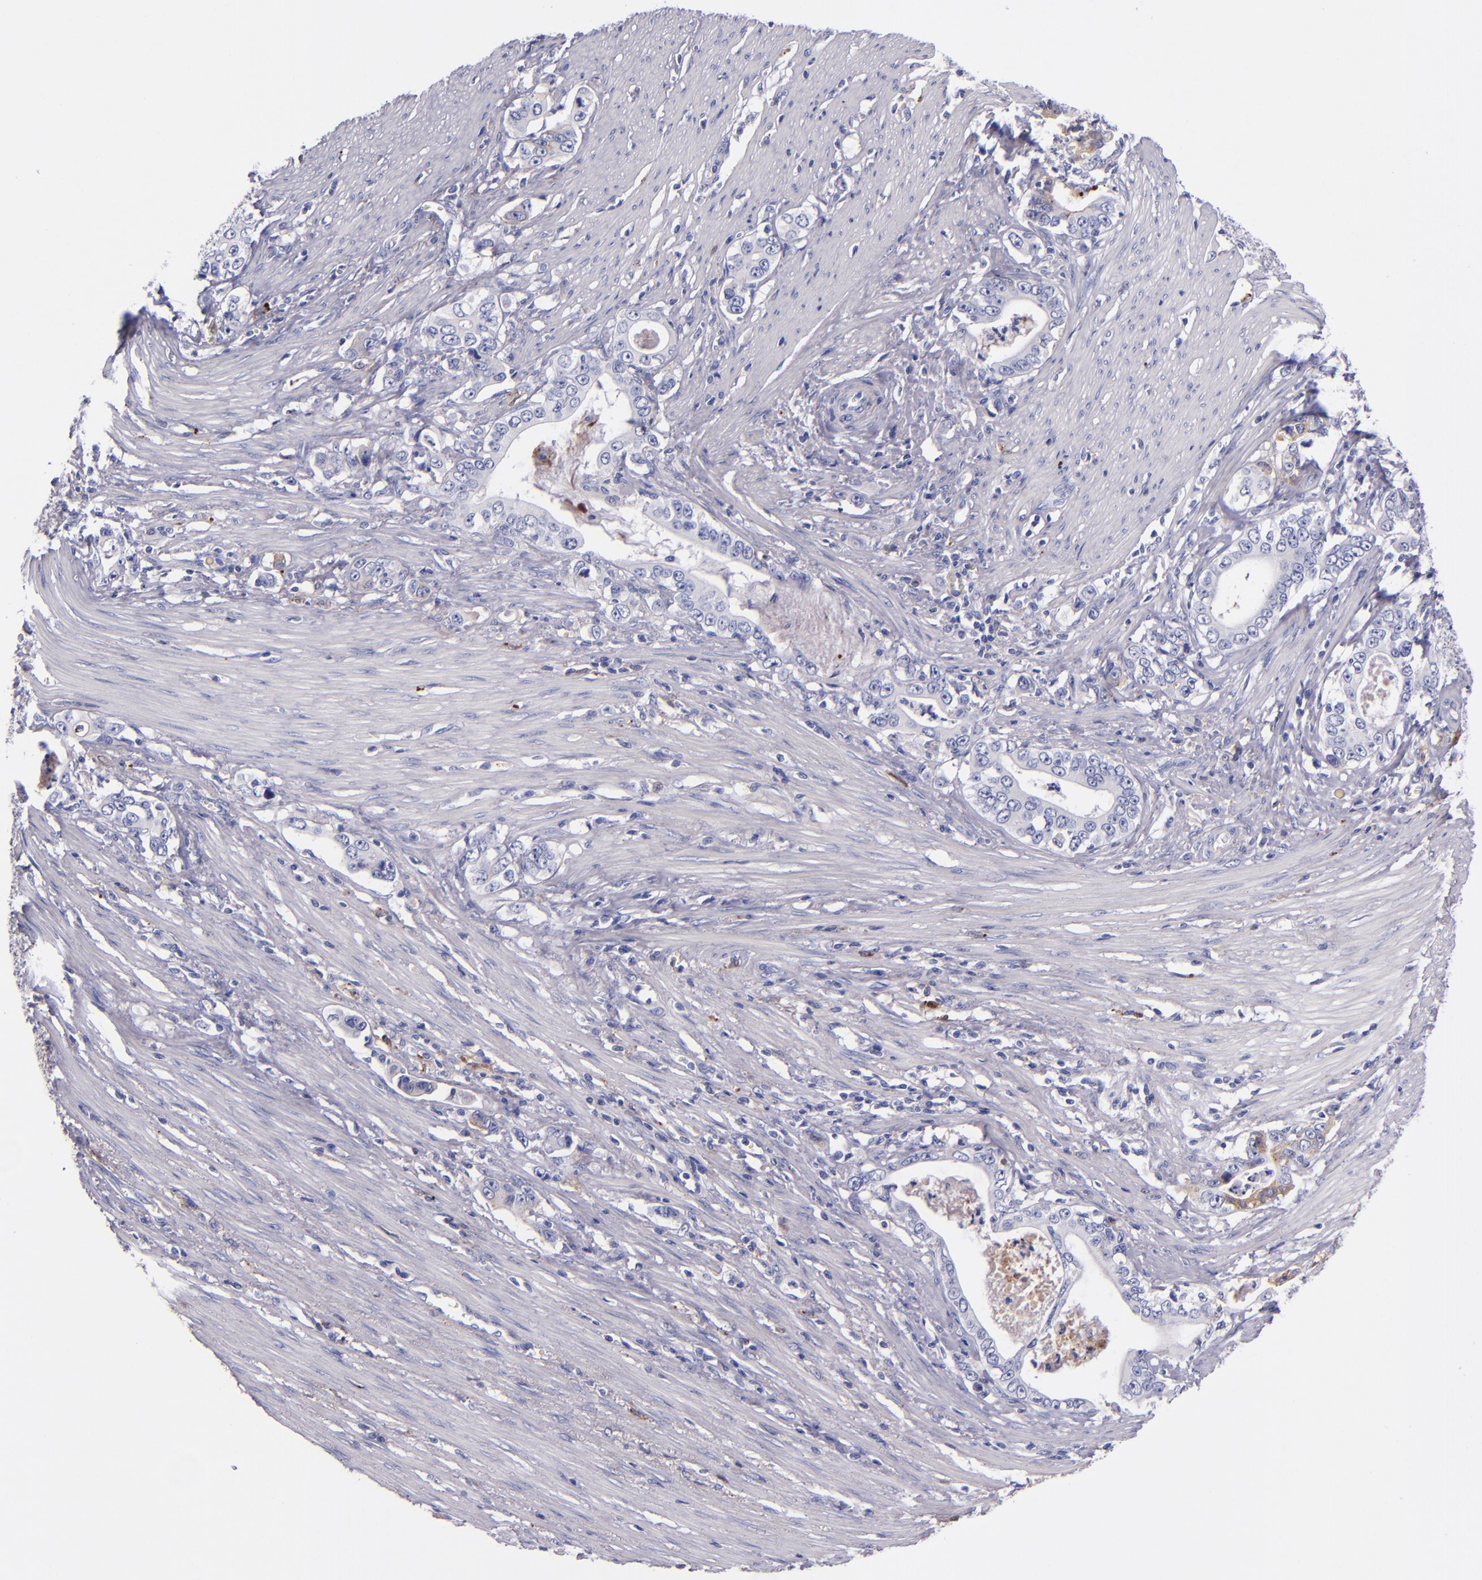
{"staining": {"intensity": "weak", "quantity": "<25%", "location": "cytoplasmic/membranous"}, "tissue": "stomach cancer", "cell_type": "Tumor cells", "image_type": "cancer", "snomed": [{"axis": "morphology", "description": "Adenocarcinoma, NOS"}, {"axis": "topography", "description": "Stomach, lower"}], "caption": "Immunohistochemistry (IHC) image of stomach cancer stained for a protein (brown), which demonstrates no expression in tumor cells.", "gene": "KNG1", "patient": {"sex": "female", "age": 72}}